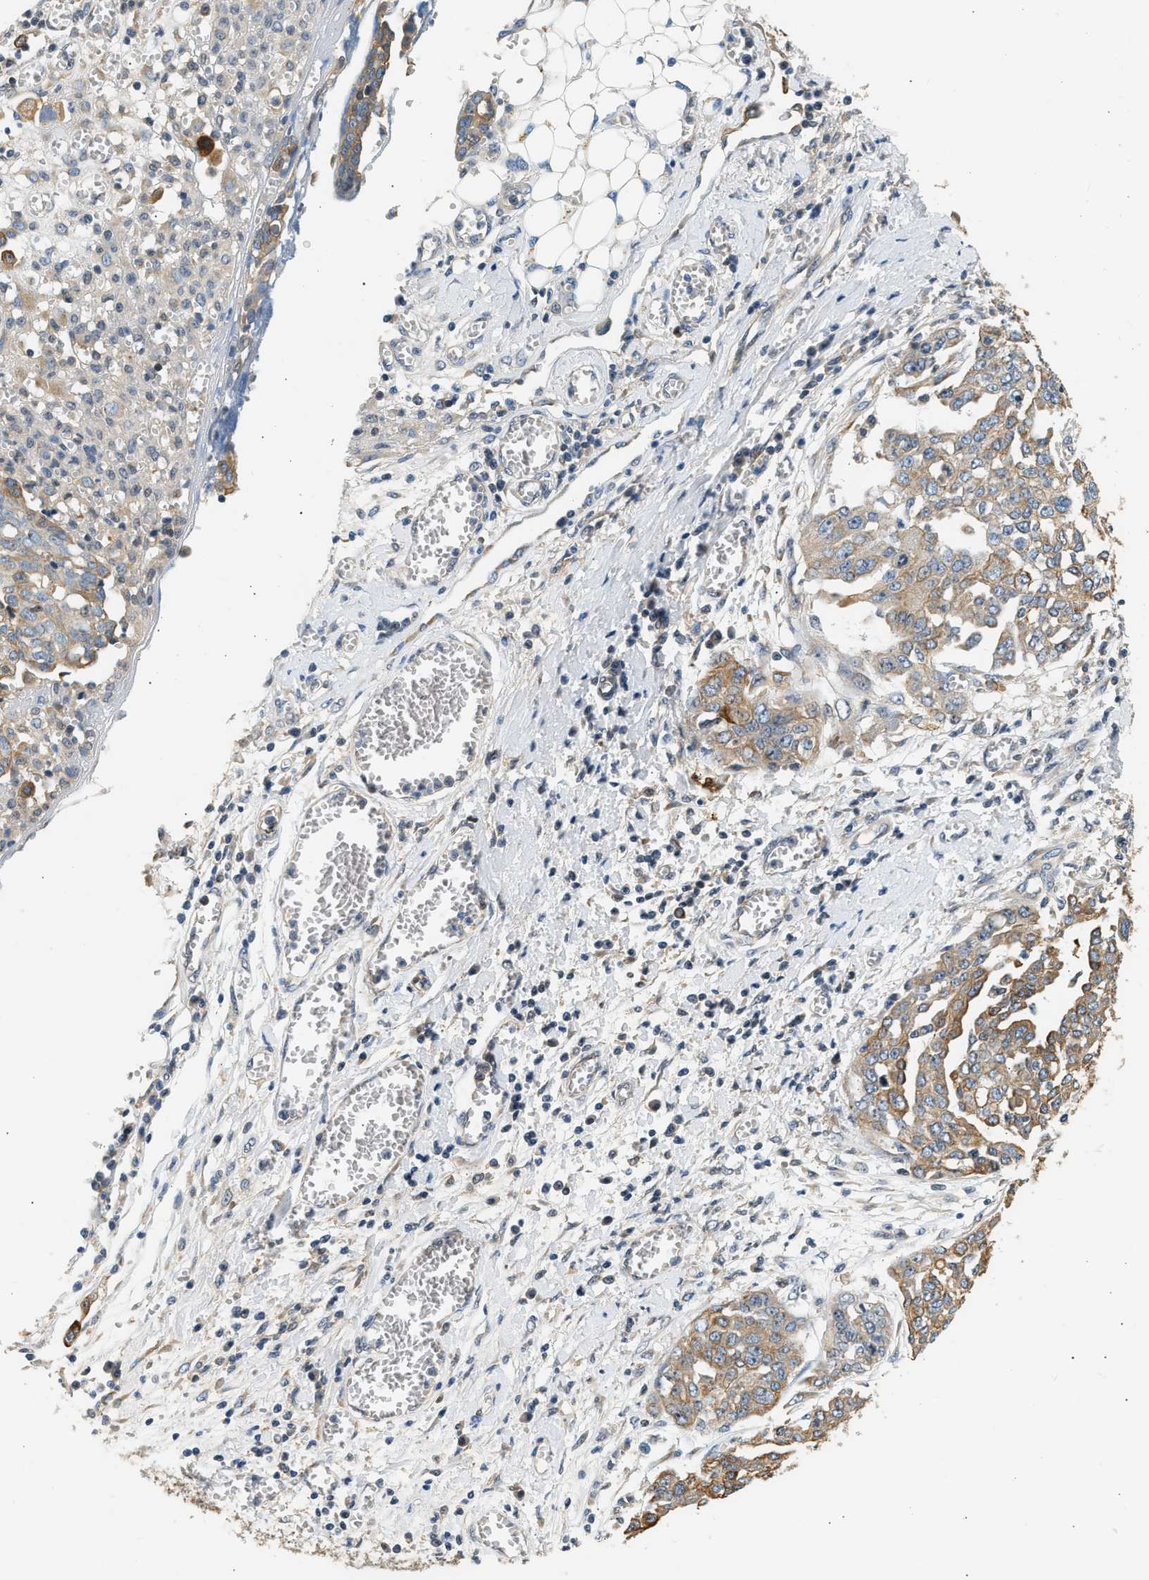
{"staining": {"intensity": "weak", "quantity": ">75%", "location": "cytoplasmic/membranous"}, "tissue": "ovarian cancer", "cell_type": "Tumor cells", "image_type": "cancer", "snomed": [{"axis": "morphology", "description": "Cystadenocarcinoma, serous, NOS"}, {"axis": "topography", "description": "Soft tissue"}, {"axis": "topography", "description": "Ovary"}], "caption": "Protein staining by IHC demonstrates weak cytoplasmic/membranous staining in approximately >75% of tumor cells in serous cystadenocarcinoma (ovarian).", "gene": "WDR31", "patient": {"sex": "female", "age": 57}}